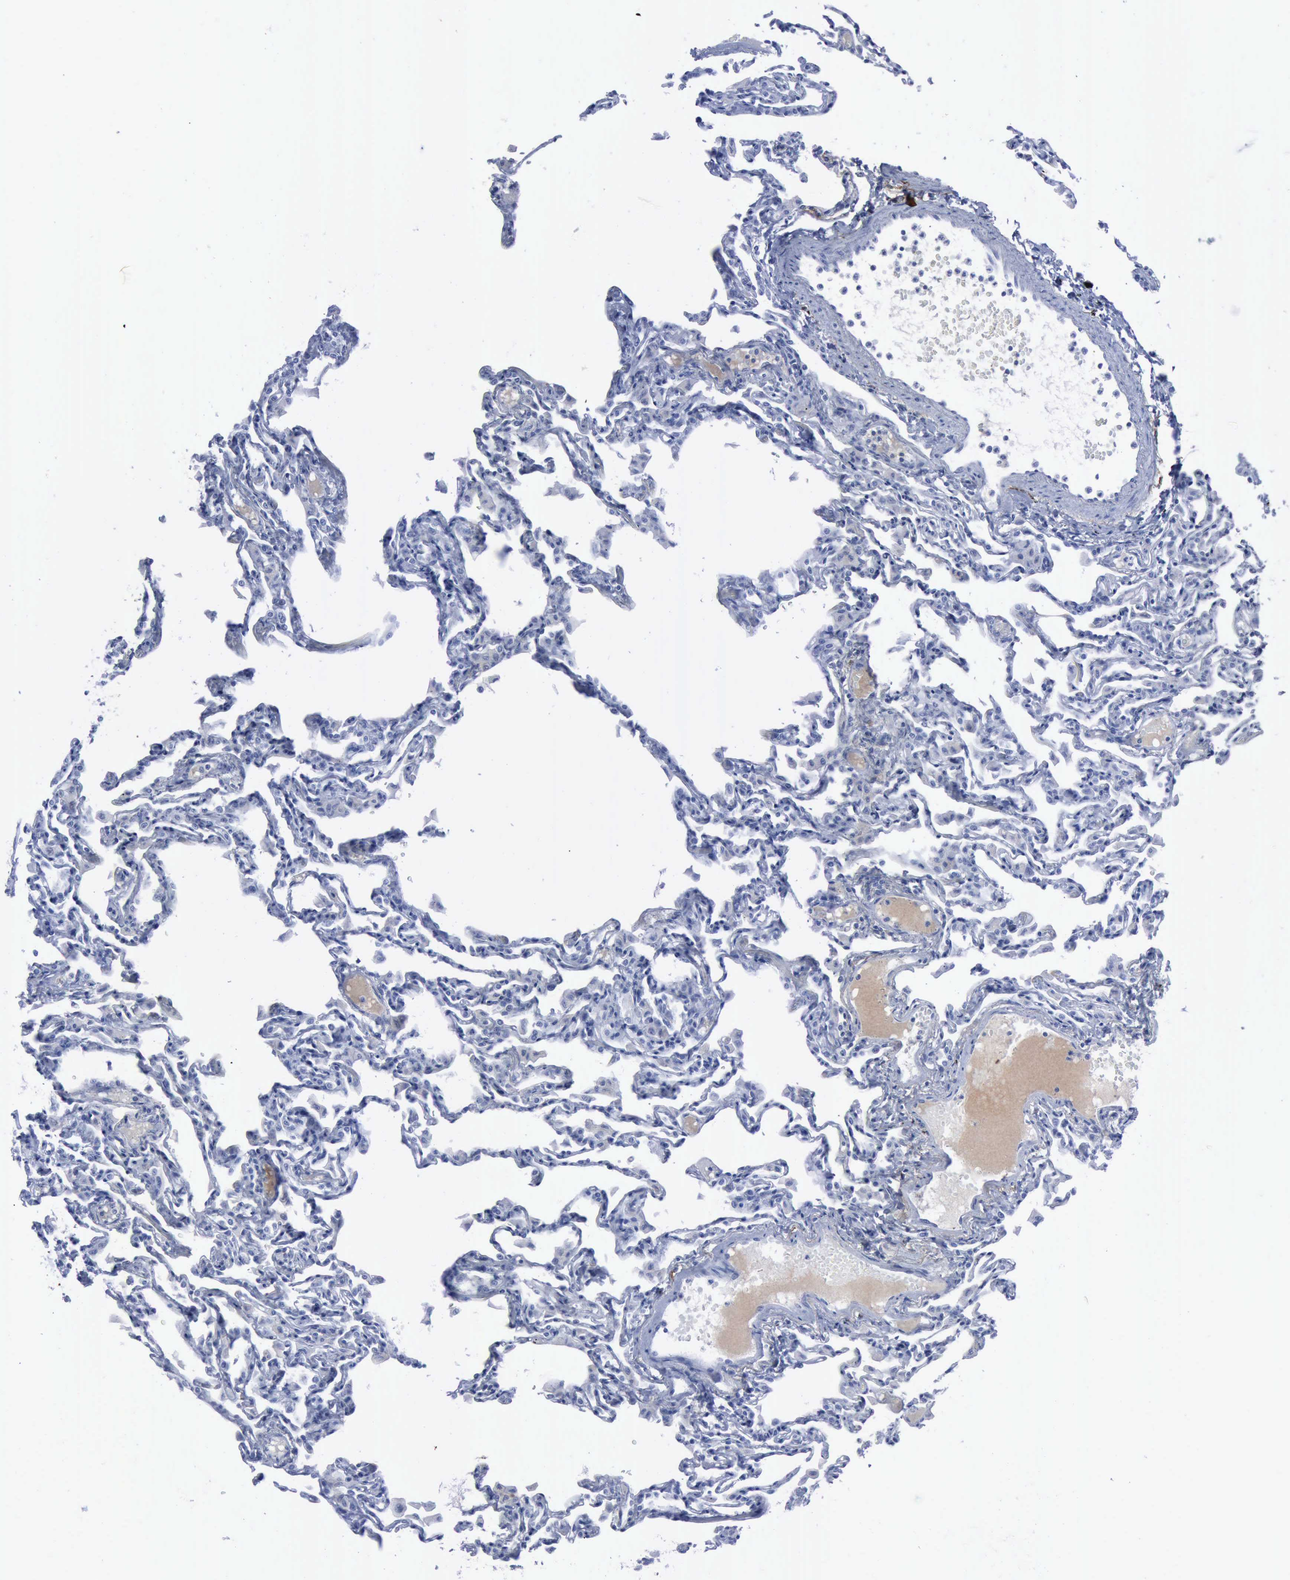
{"staining": {"intensity": "negative", "quantity": "none", "location": "none"}, "tissue": "lung", "cell_type": "Alveolar cells", "image_type": "normal", "snomed": [{"axis": "morphology", "description": "Normal tissue, NOS"}, {"axis": "topography", "description": "Lung"}], "caption": "The histopathology image exhibits no staining of alveolar cells in normal lung.", "gene": "NGFR", "patient": {"sex": "female", "age": 49}}